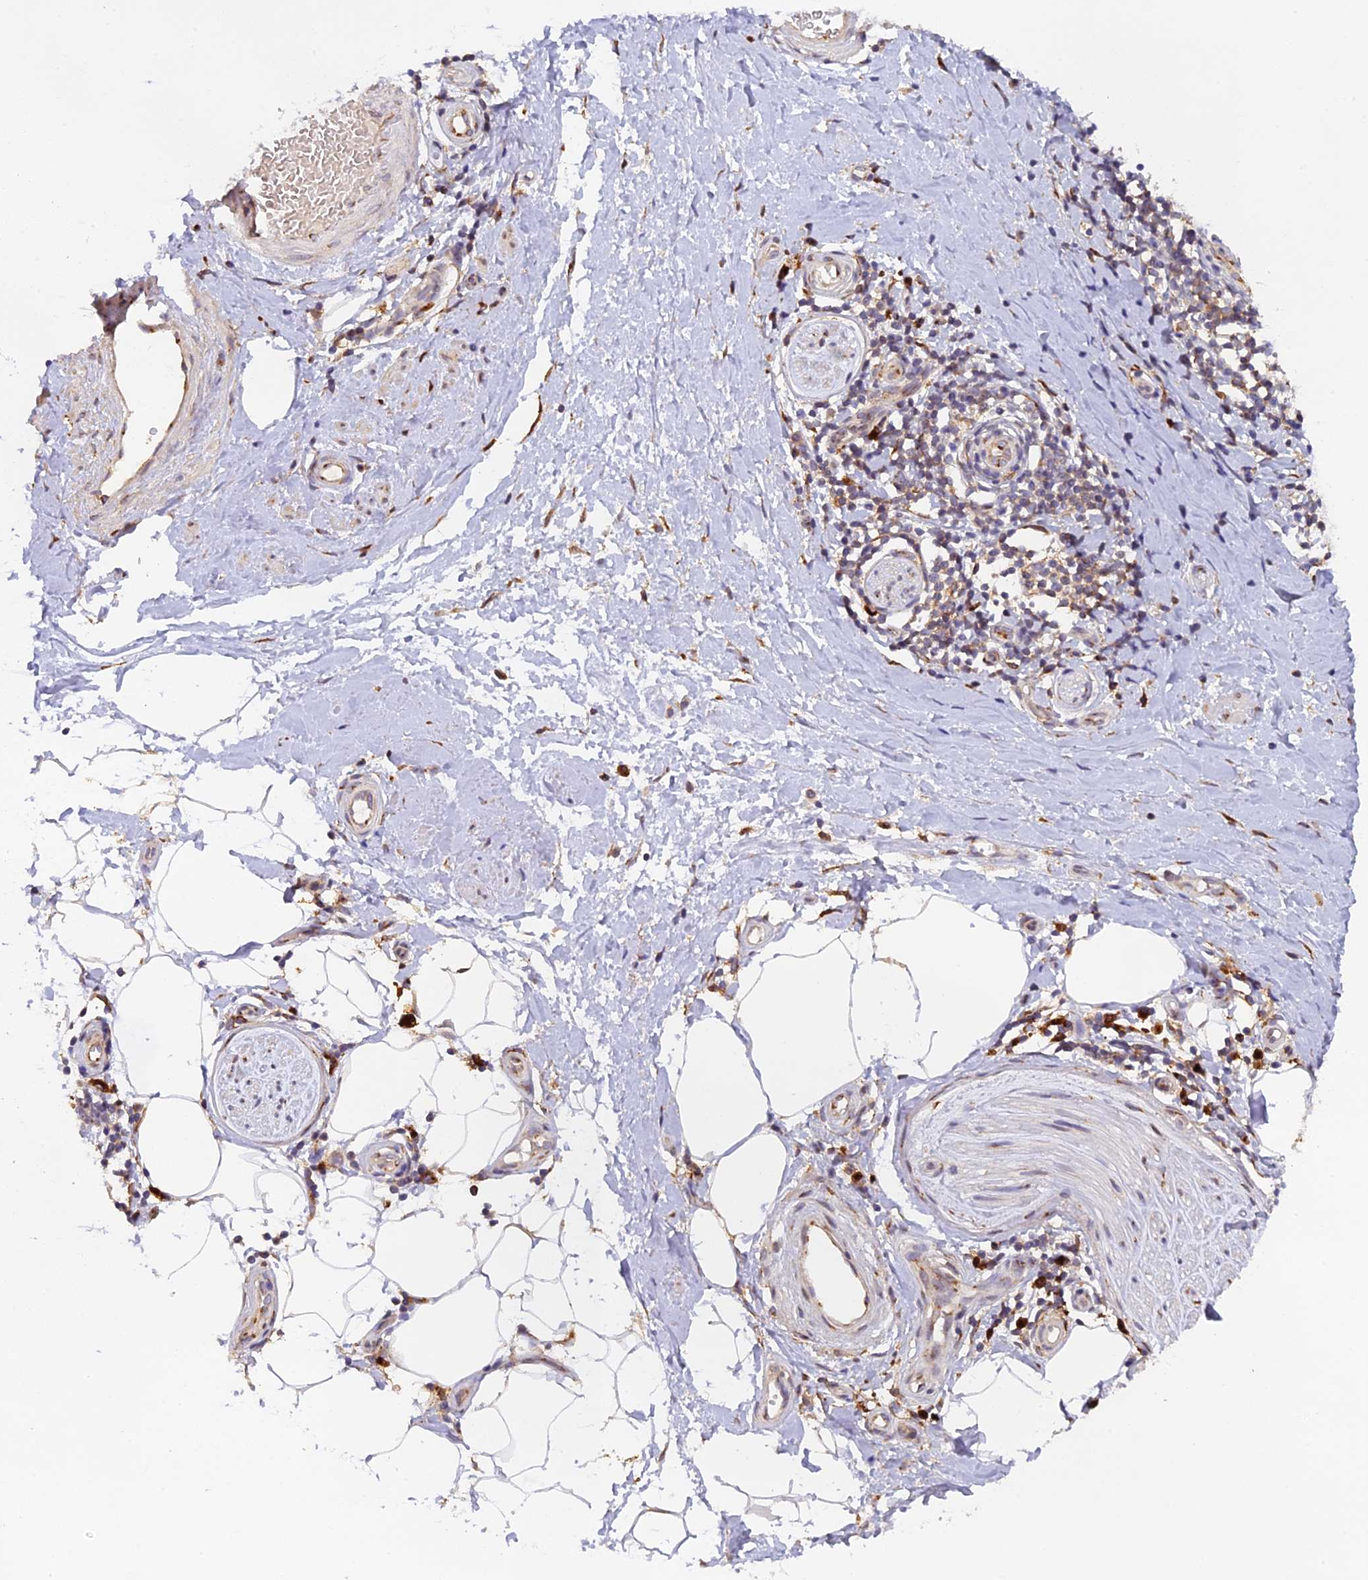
{"staining": {"intensity": "negative", "quantity": "none", "location": "none"}, "tissue": "adipose tissue", "cell_type": "Adipocytes", "image_type": "normal", "snomed": [{"axis": "morphology", "description": "Normal tissue, NOS"}, {"axis": "topography", "description": "Soft tissue"}, {"axis": "topography", "description": "Adipose tissue"}, {"axis": "topography", "description": "Vascular tissue"}, {"axis": "topography", "description": "Peripheral nerve tissue"}], "caption": "An IHC histopathology image of benign adipose tissue is shown. There is no staining in adipocytes of adipose tissue.", "gene": "SNX17", "patient": {"sex": "male", "age": 74}}